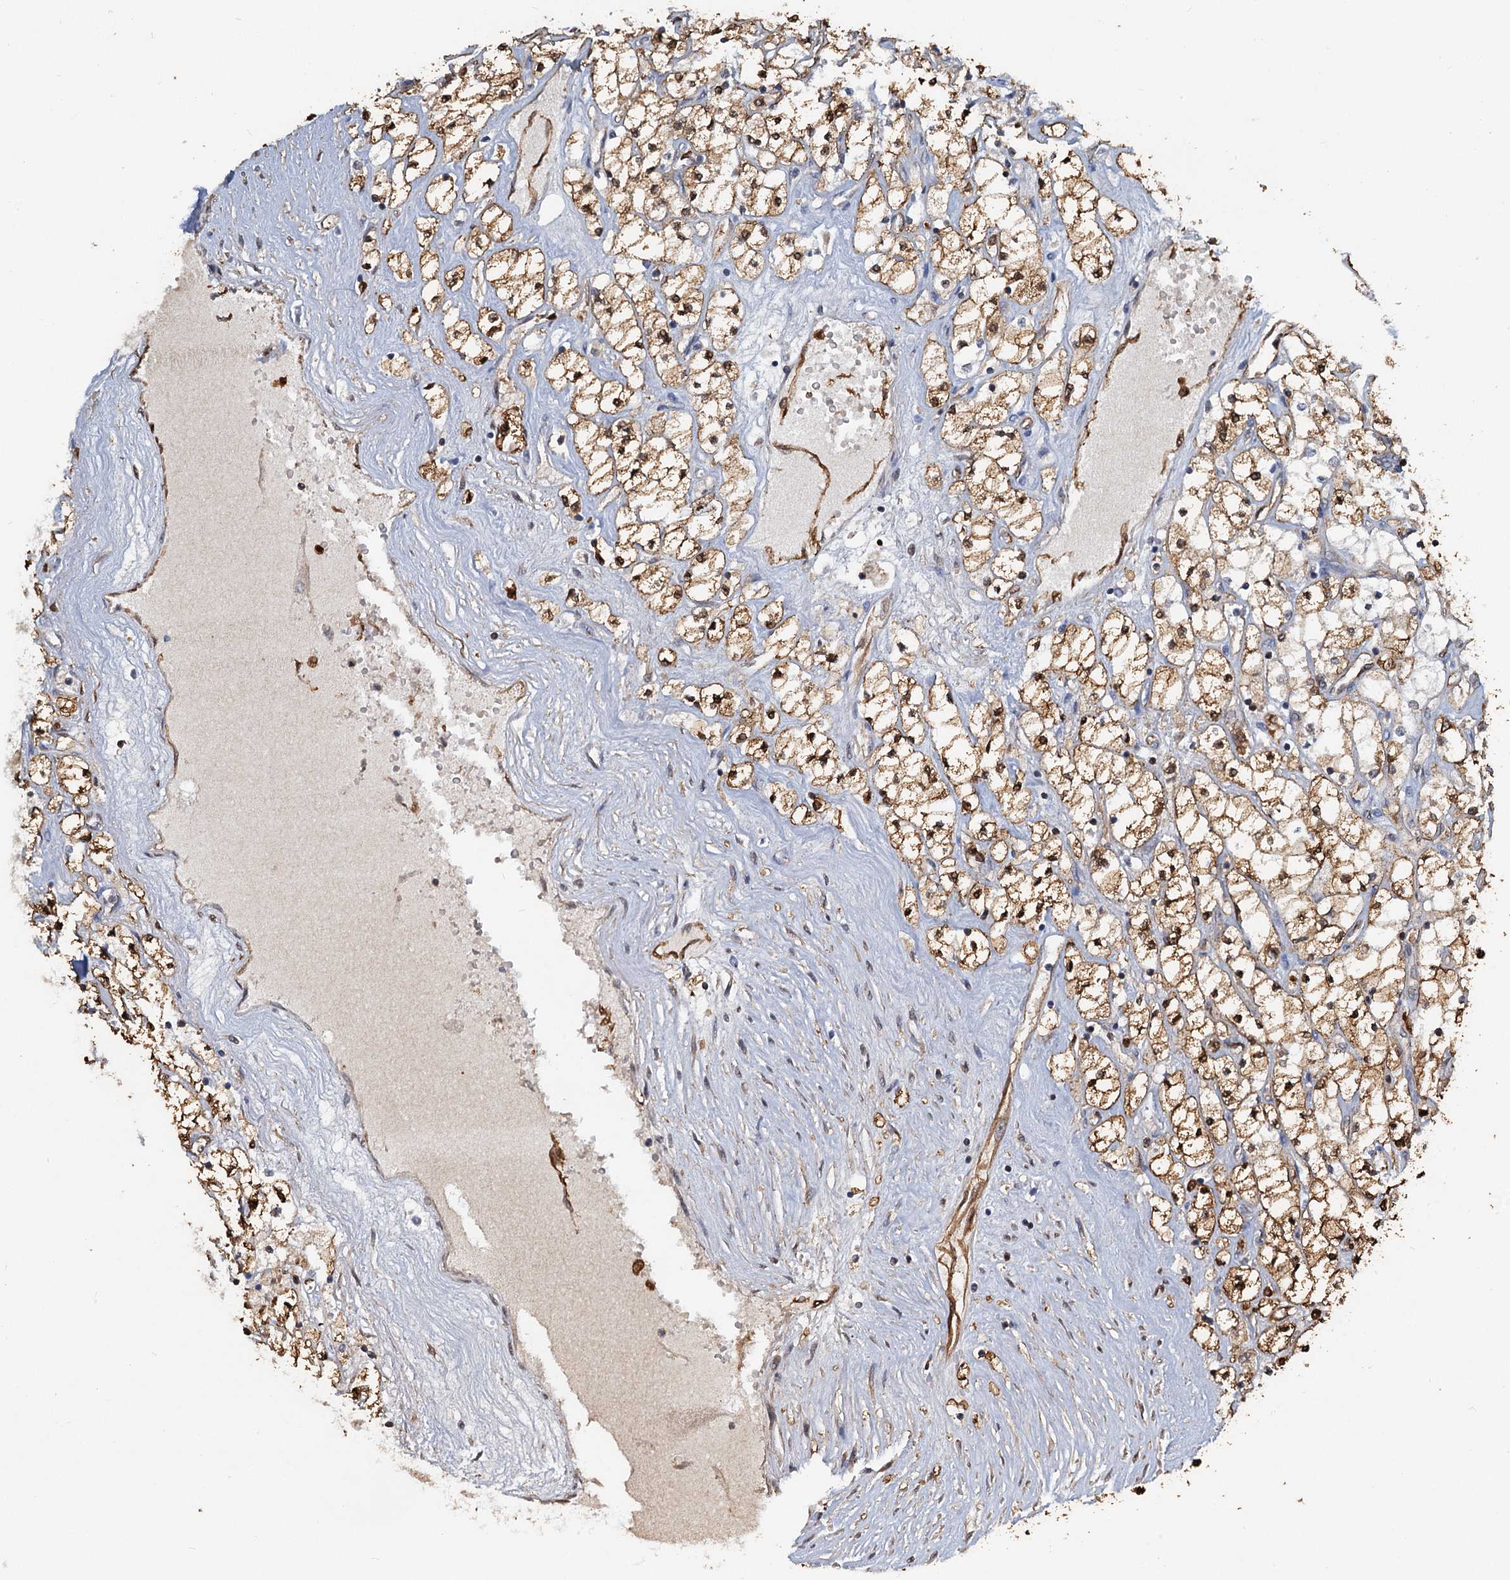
{"staining": {"intensity": "moderate", "quantity": ">75%", "location": "cytoplasmic/membranous"}, "tissue": "renal cancer", "cell_type": "Tumor cells", "image_type": "cancer", "snomed": [{"axis": "morphology", "description": "Adenocarcinoma, NOS"}, {"axis": "topography", "description": "Kidney"}], "caption": "Protein expression analysis of renal cancer (adenocarcinoma) displays moderate cytoplasmic/membranous positivity in about >75% of tumor cells.", "gene": "S100A6", "patient": {"sex": "male", "age": 80}}